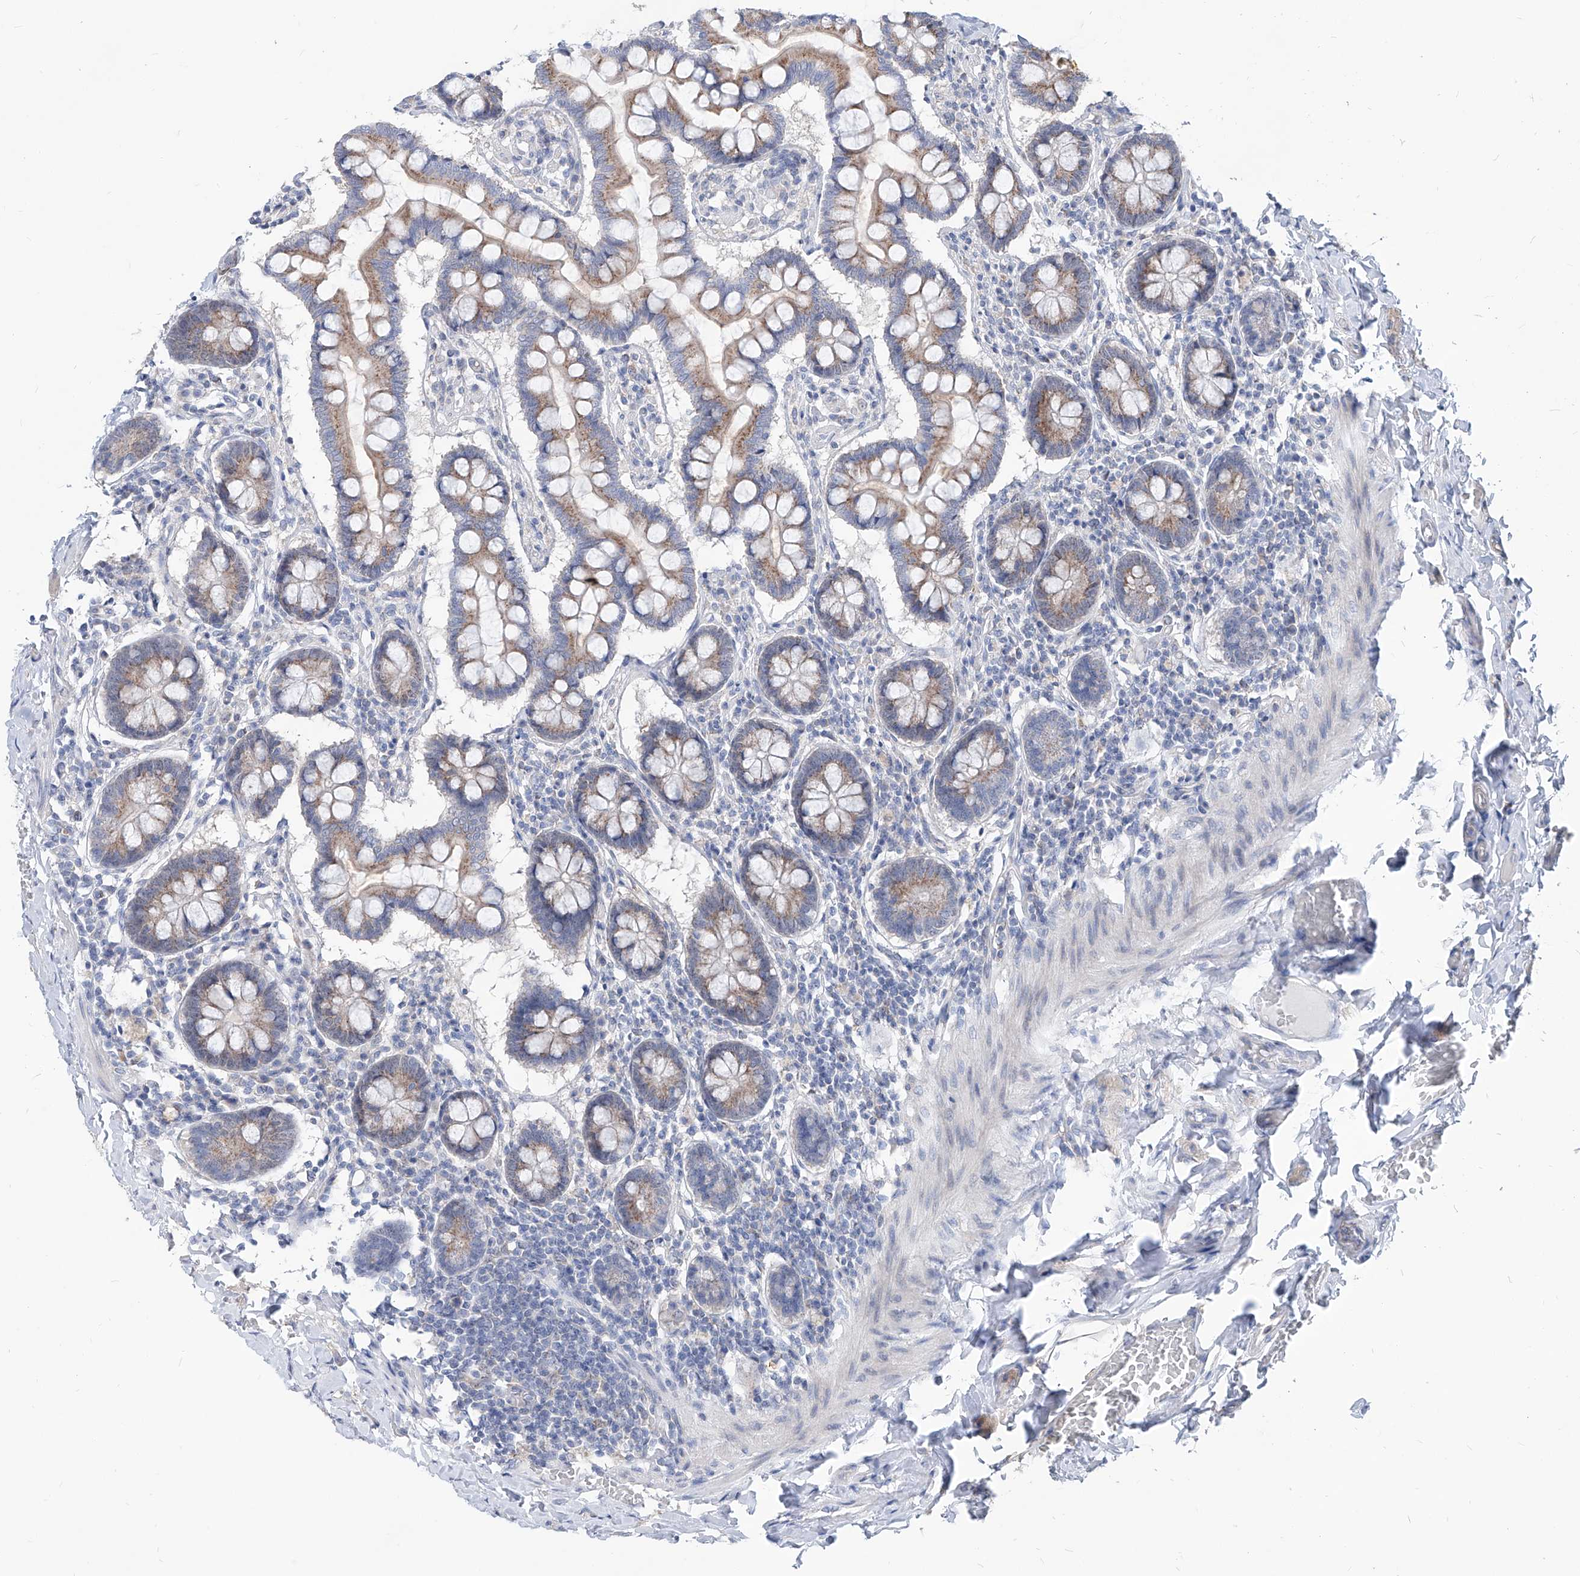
{"staining": {"intensity": "moderate", "quantity": ">75%", "location": "cytoplasmic/membranous"}, "tissue": "small intestine", "cell_type": "Glandular cells", "image_type": "normal", "snomed": [{"axis": "morphology", "description": "Normal tissue, NOS"}, {"axis": "topography", "description": "Small intestine"}], "caption": "IHC micrograph of normal human small intestine stained for a protein (brown), which reveals medium levels of moderate cytoplasmic/membranous positivity in about >75% of glandular cells.", "gene": "AGPS", "patient": {"sex": "male", "age": 41}}